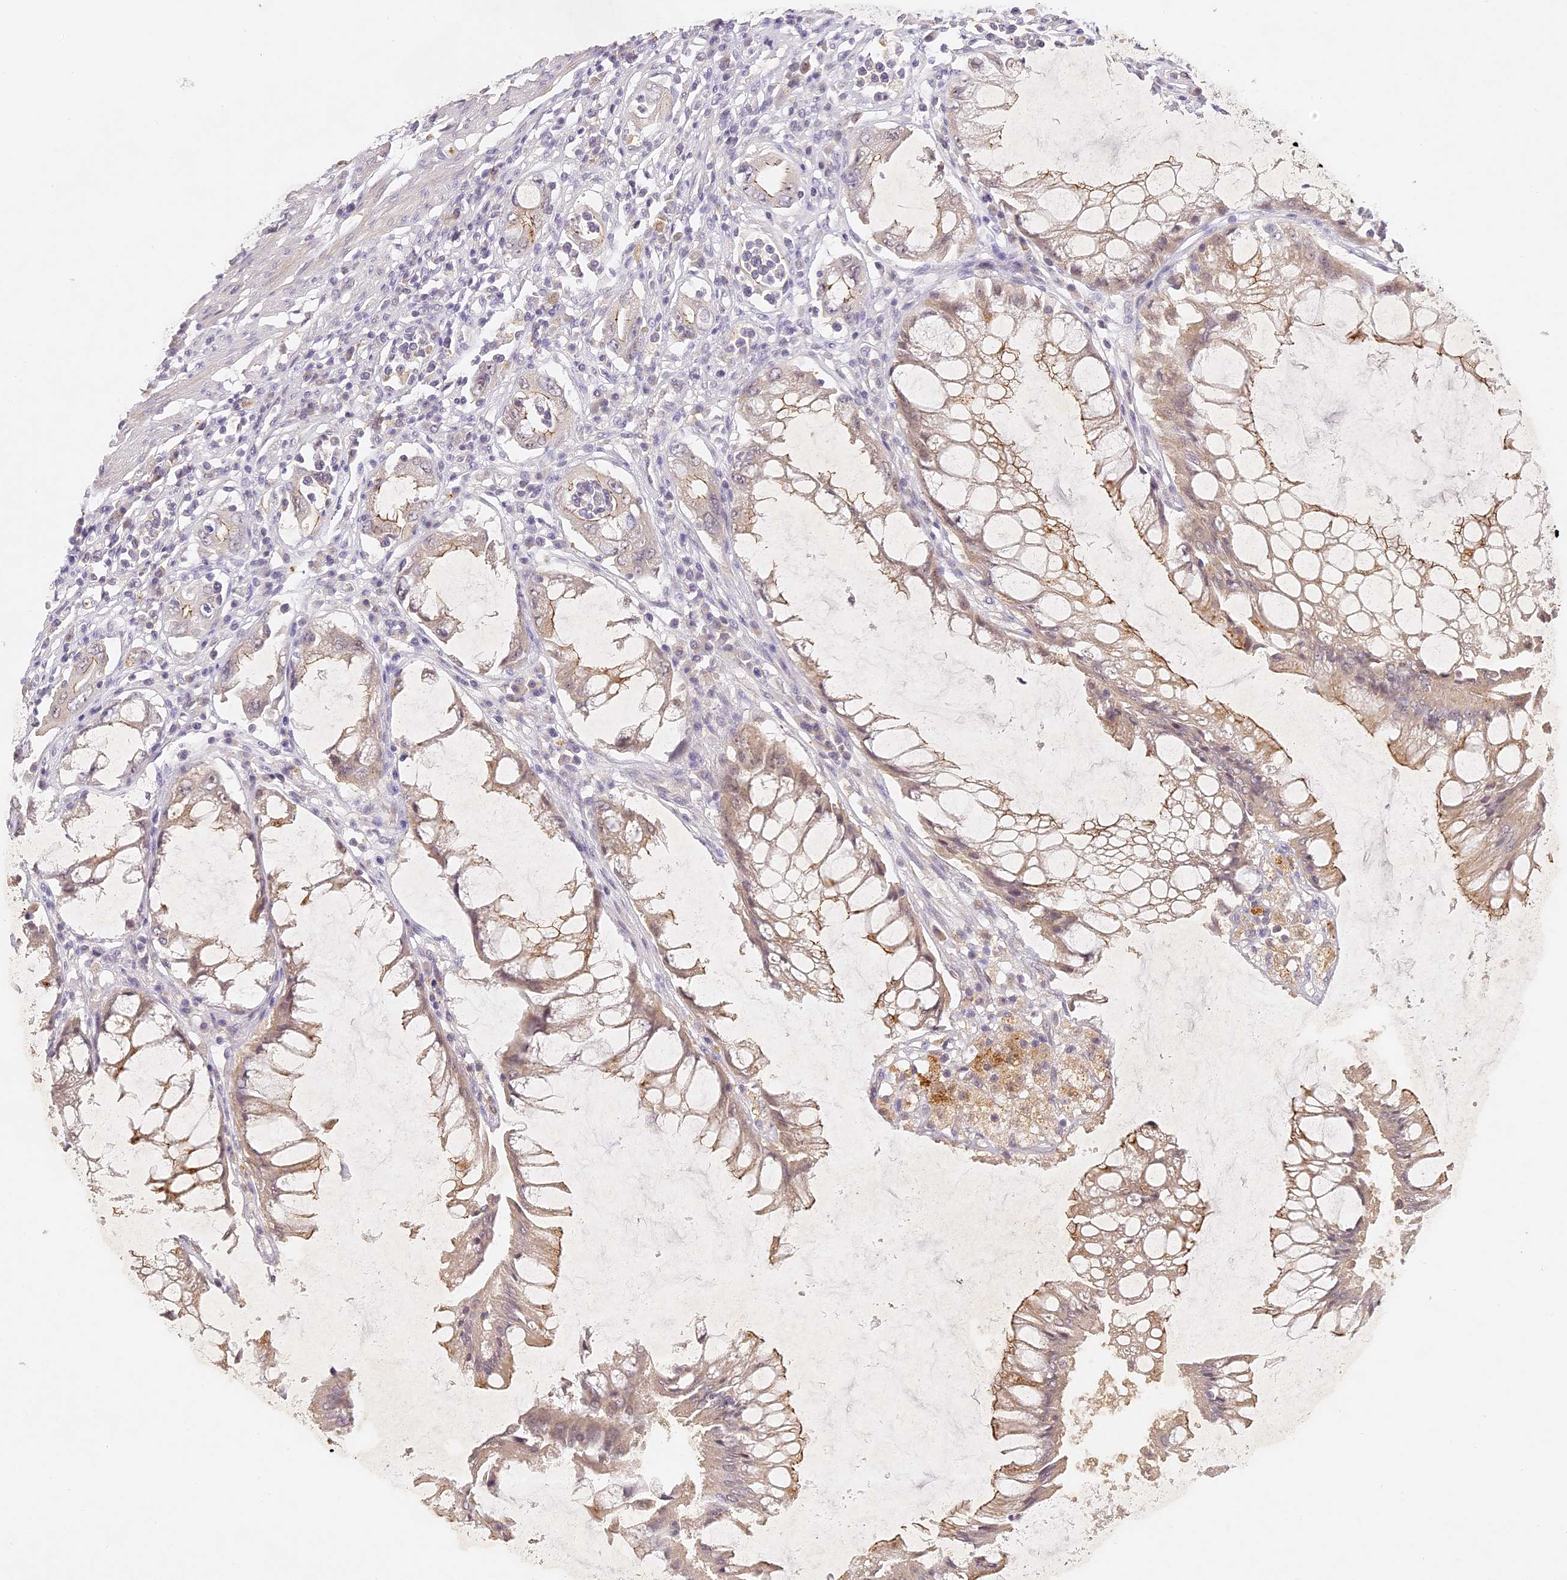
{"staining": {"intensity": "strong", "quantity": "25%-75%", "location": "cytoplasmic/membranous"}, "tissue": "colorectal cancer", "cell_type": "Tumor cells", "image_type": "cancer", "snomed": [{"axis": "morphology", "description": "Adenocarcinoma, NOS"}, {"axis": "topography", "description": "Rectum"}], "caption": "Strong cytoplasmic/membranous staining is present in about 25%-75% of tumor cells in colorectal adenocarcinoma.", "gene": "ELL3", "patient": {"sex": "female", "age": 65}}